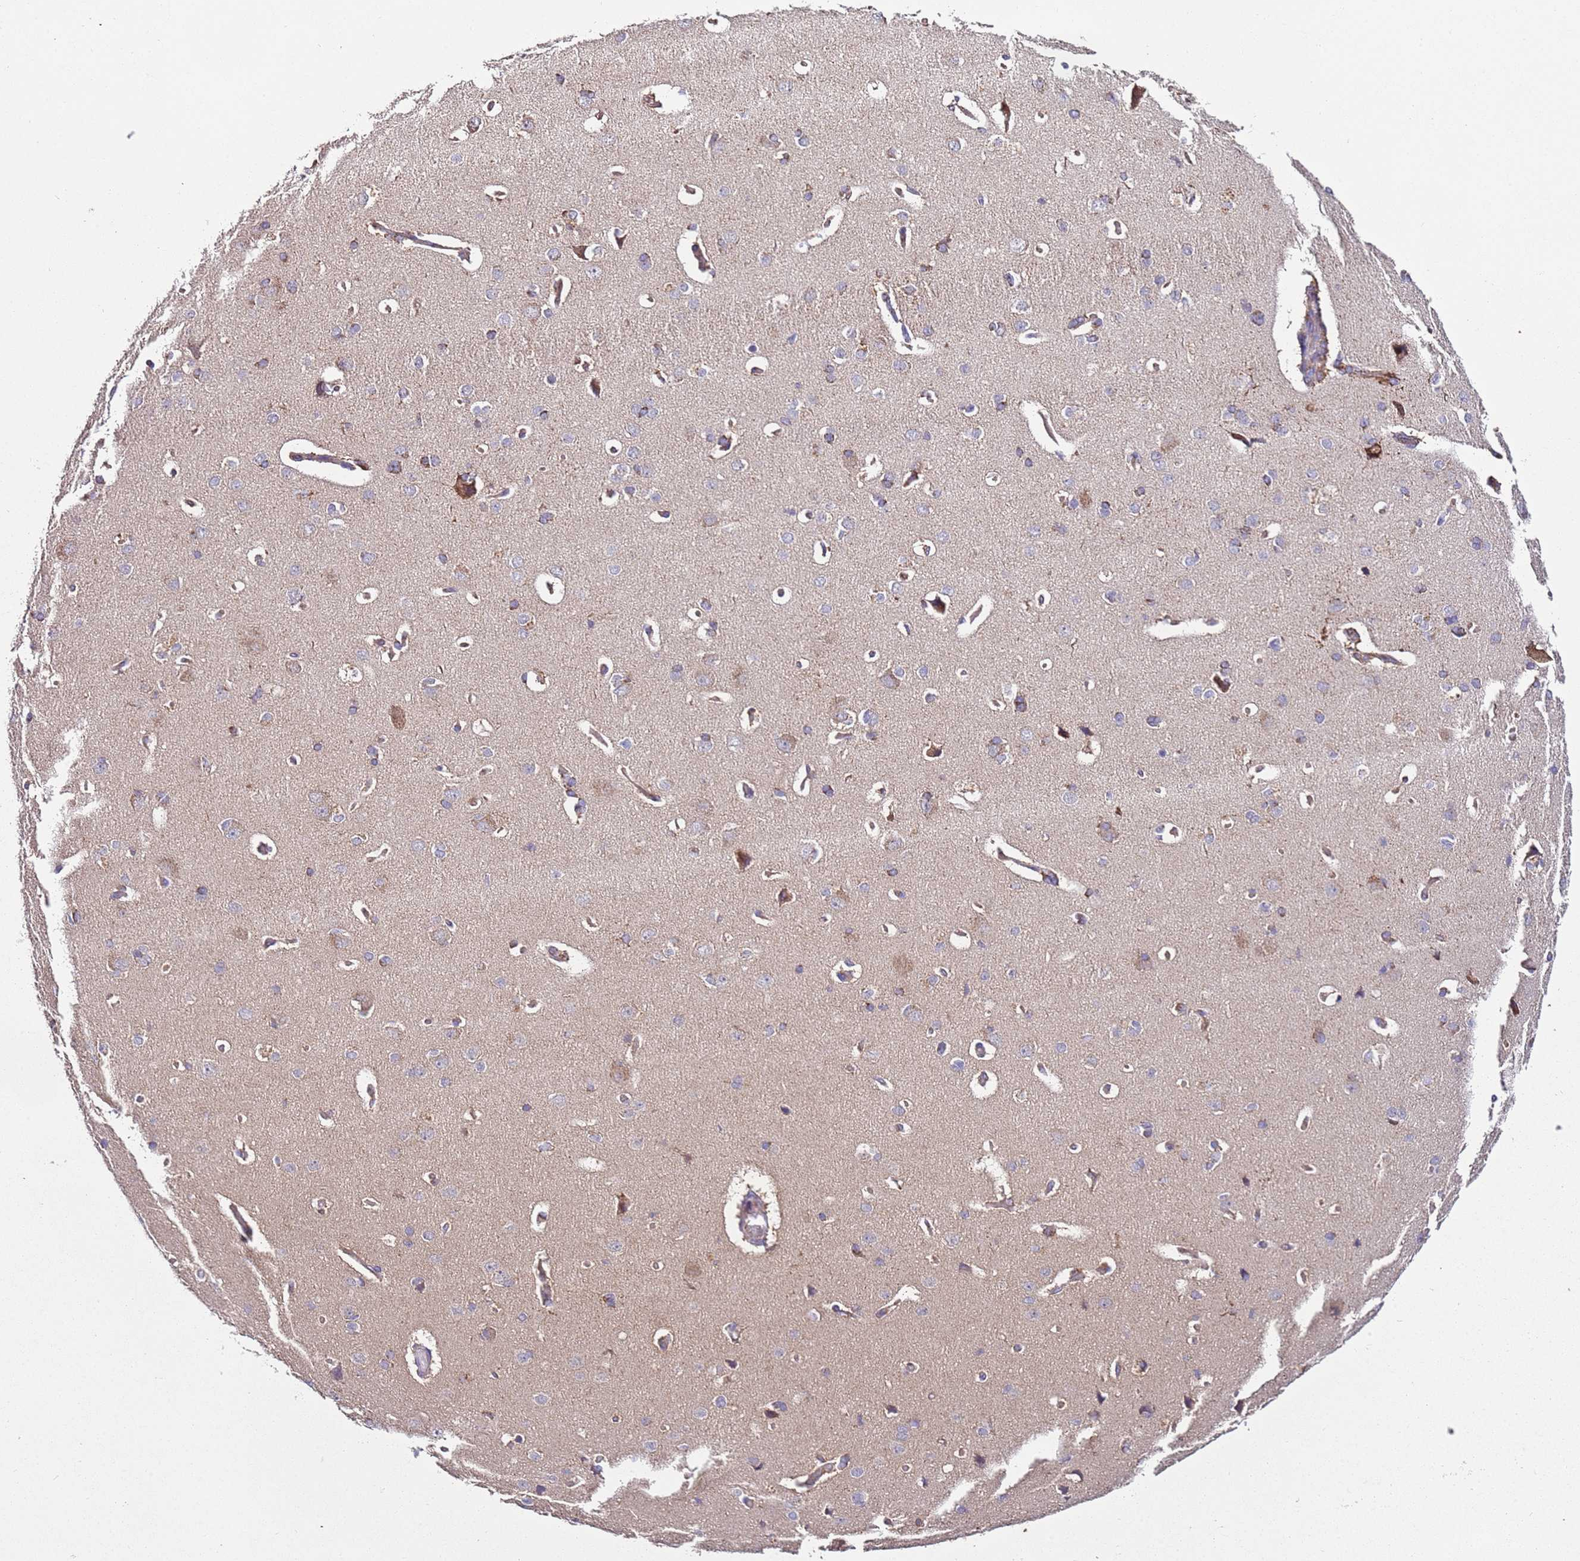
{"staining": {"intensity": "moderate", "quantity": ">75%", "location": "cytoplasmic/membranous"}, "tissue": "cerebral cortex", "cell_type": "Endothelial cells", "image_type": "normal", "snomed": [{"axis": "morphology", "description": "Normal tissue, NOS"}, {"axis": "topography", "description": "Cerebral cortex"}], "caption": "Cerebral cortex stained with DAB (3,3'-diaminobenzidine) immunohistochemistry (IHC) displays medium levels of moderate cytoplasmic/membranous staining in approximately >75% of endothelial cells.", "gene": "RMND5A", "patient": {"sex": "male", "age": 62}}